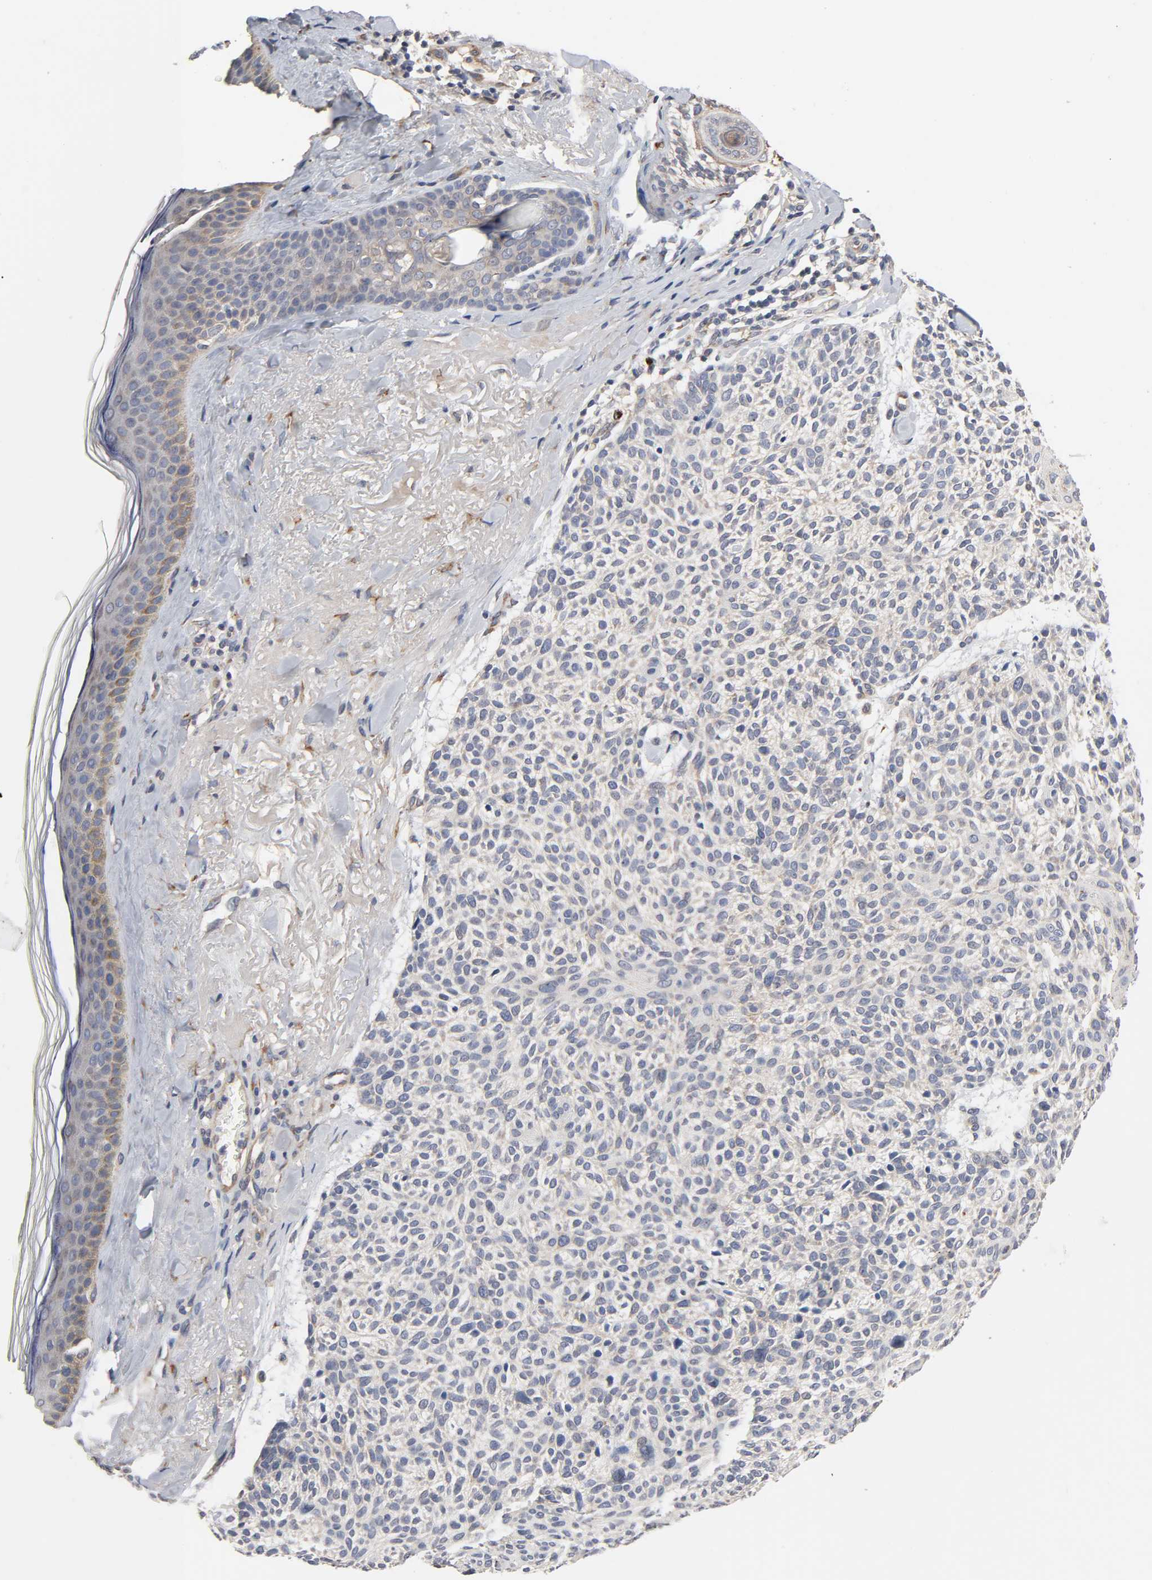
{"staining": {"intensity": "negative", "quantity": "none", "location": "none"}, "tissue": "skin cancer", "cell_type": "Tumor cells", "image_type": "cancer", "snomed": [{"axis": "morphology", "description": "Normal tissue, NOS"}, {"axis": "morphology", "description": "Basal cell carcinoma"}, {"axis": "topography", "description": "Skin"}], "caption": "A high-resolution photomicrograph shows immunohistochemistry staining of basal cell carcinoma (skin), which shows no significant expression in tumor cells. (Stains: DAB (3,3'-diaminobenzidine) immunohistochemistry with hematoxylin counter stain, Microscopy: brightfield microscopy at high magnification).", "gene": "HDLBP", "patient": {"sex": "female", "age": 70}}